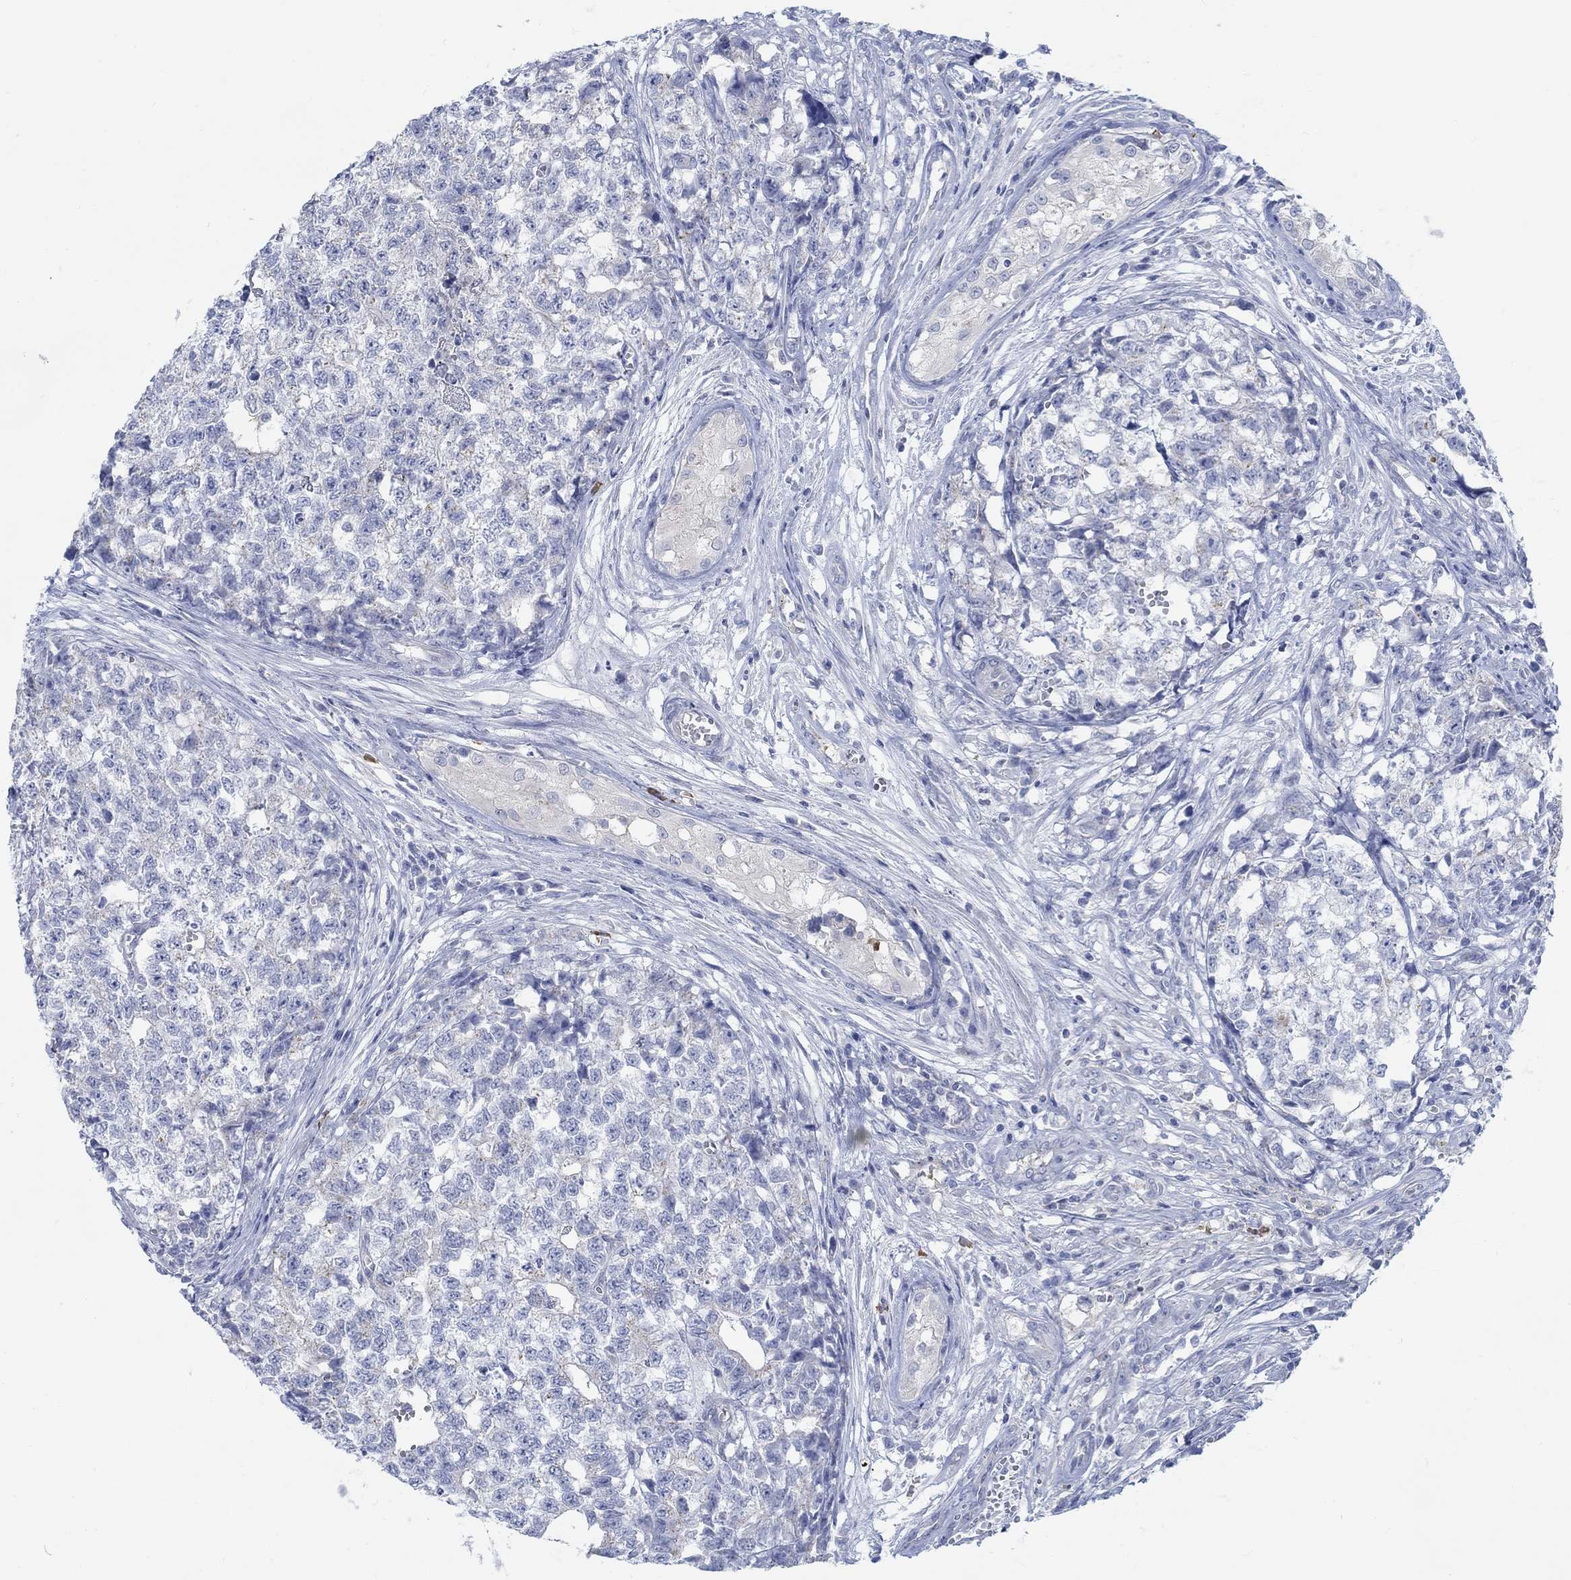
{"staining": {"intensity": "negative", "quantity": "none", "location": "none"}, "tissue": "testis cancer", "cell_type": "Tumor cells", "image_type": "cancer", "snomed": [{"axis": "morphology", "description": "Seminoma, NOS"}, {"axis": "morphology", "description": "Carcinoma, Embryonal, NOS"}, {"axis": "topography", "description": "Testis"}], "caption": "There is no significant positivity in tumor cells of seminoma (testis).", "gene": "TEKT4", "patient": {"sex": "male", "age": 22}}